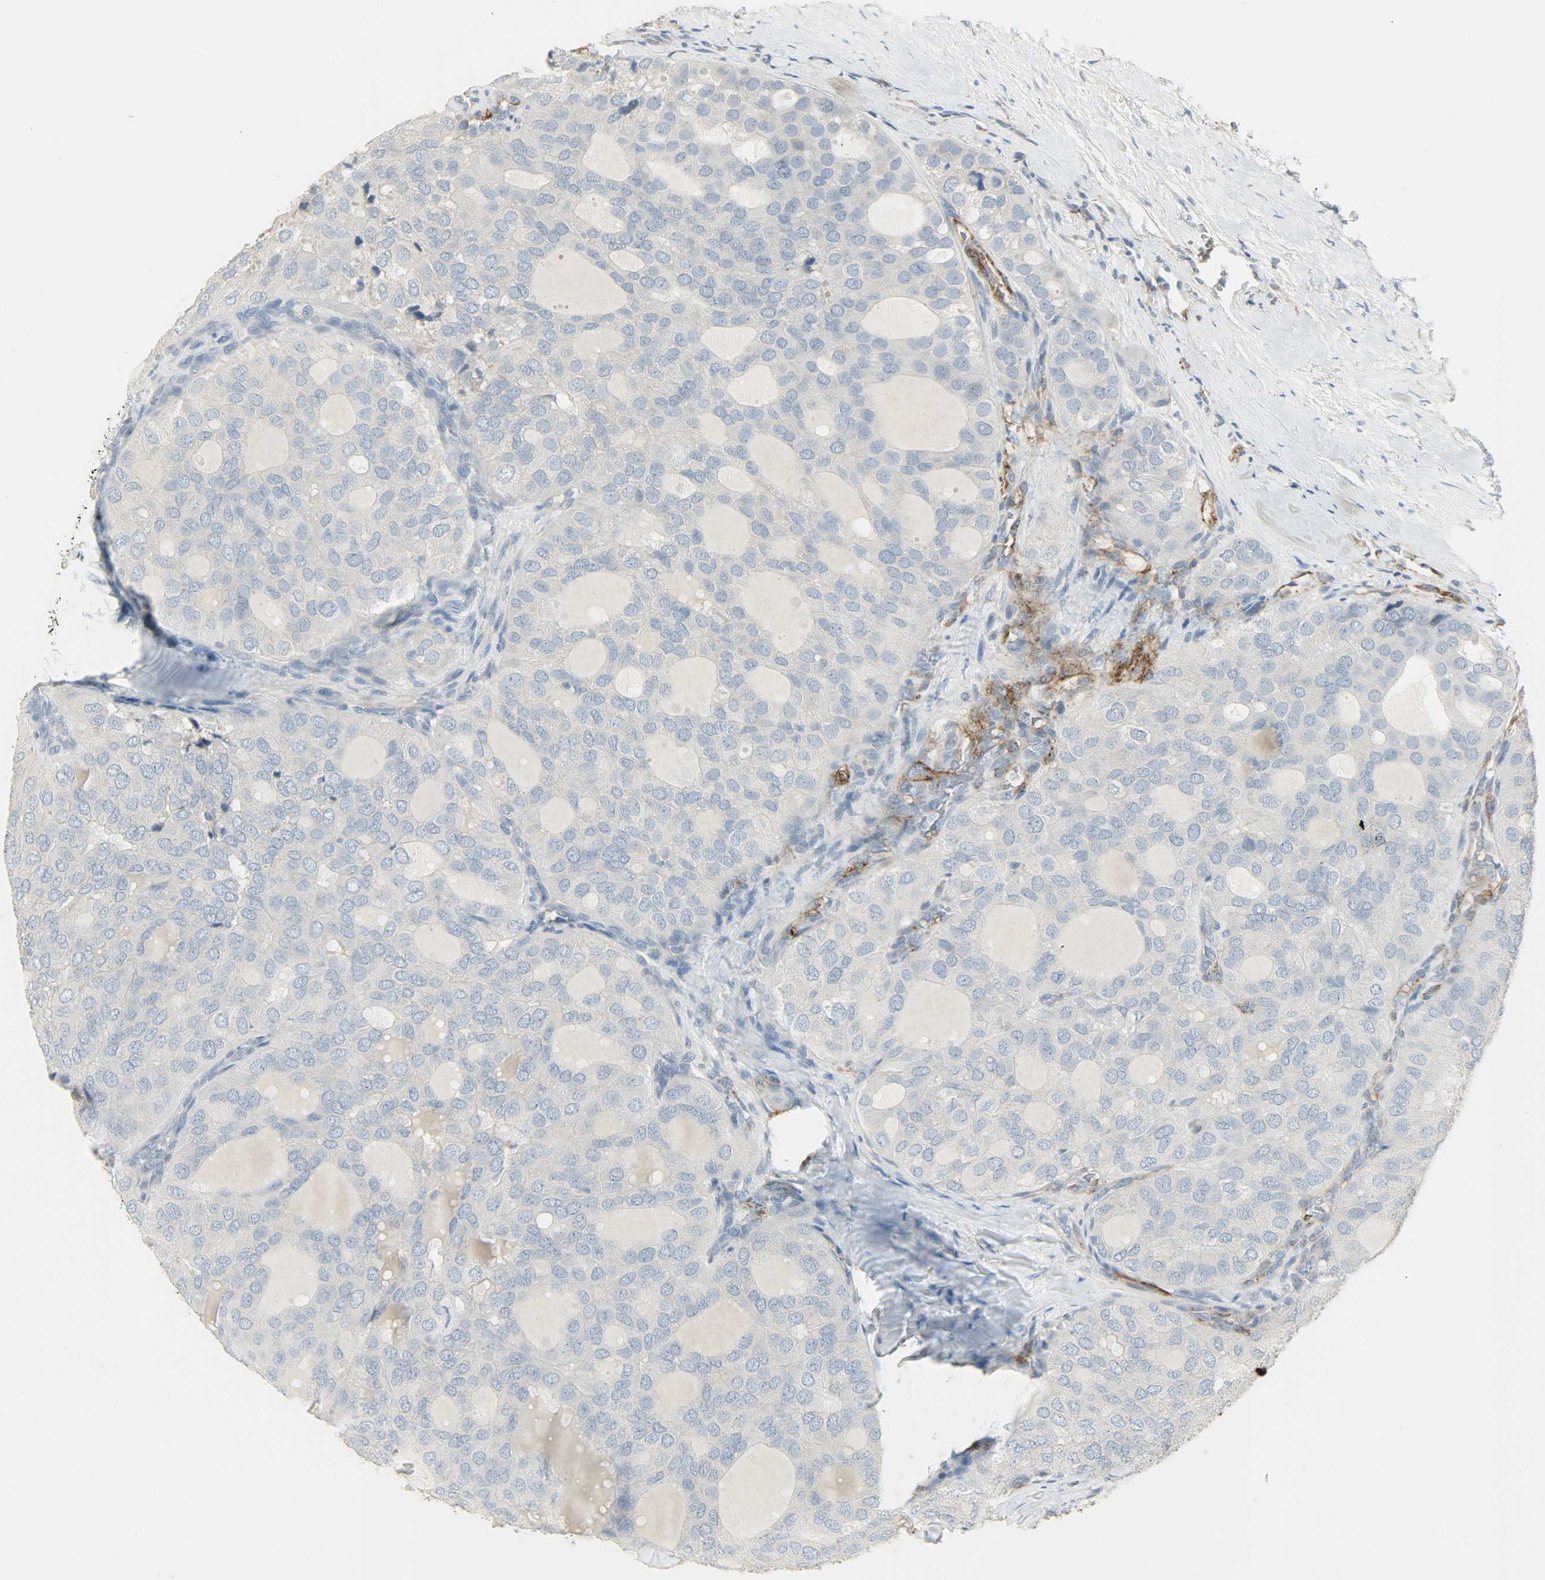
{"staining": {"intensity": "negative", "quantity": "none", "location": "none"}, "tissue": "thyroid cancer", "cell_type": "Tumor cells", "image_type": "cancer", "snomed": [{"axis": "morphology", "description": "Follicular adenoma carcinoma, NOS"}, {"axis": "topography", "description": "Thyroid gland"}], "caption": "This is an immunohistochemistry (IHC) photomicrograph of thyroid follicular adenoma carcinoma. There is no positivity in tumor cells.", "gene": "ENPEP", "patient": {"sex": "male", "age": 75}}